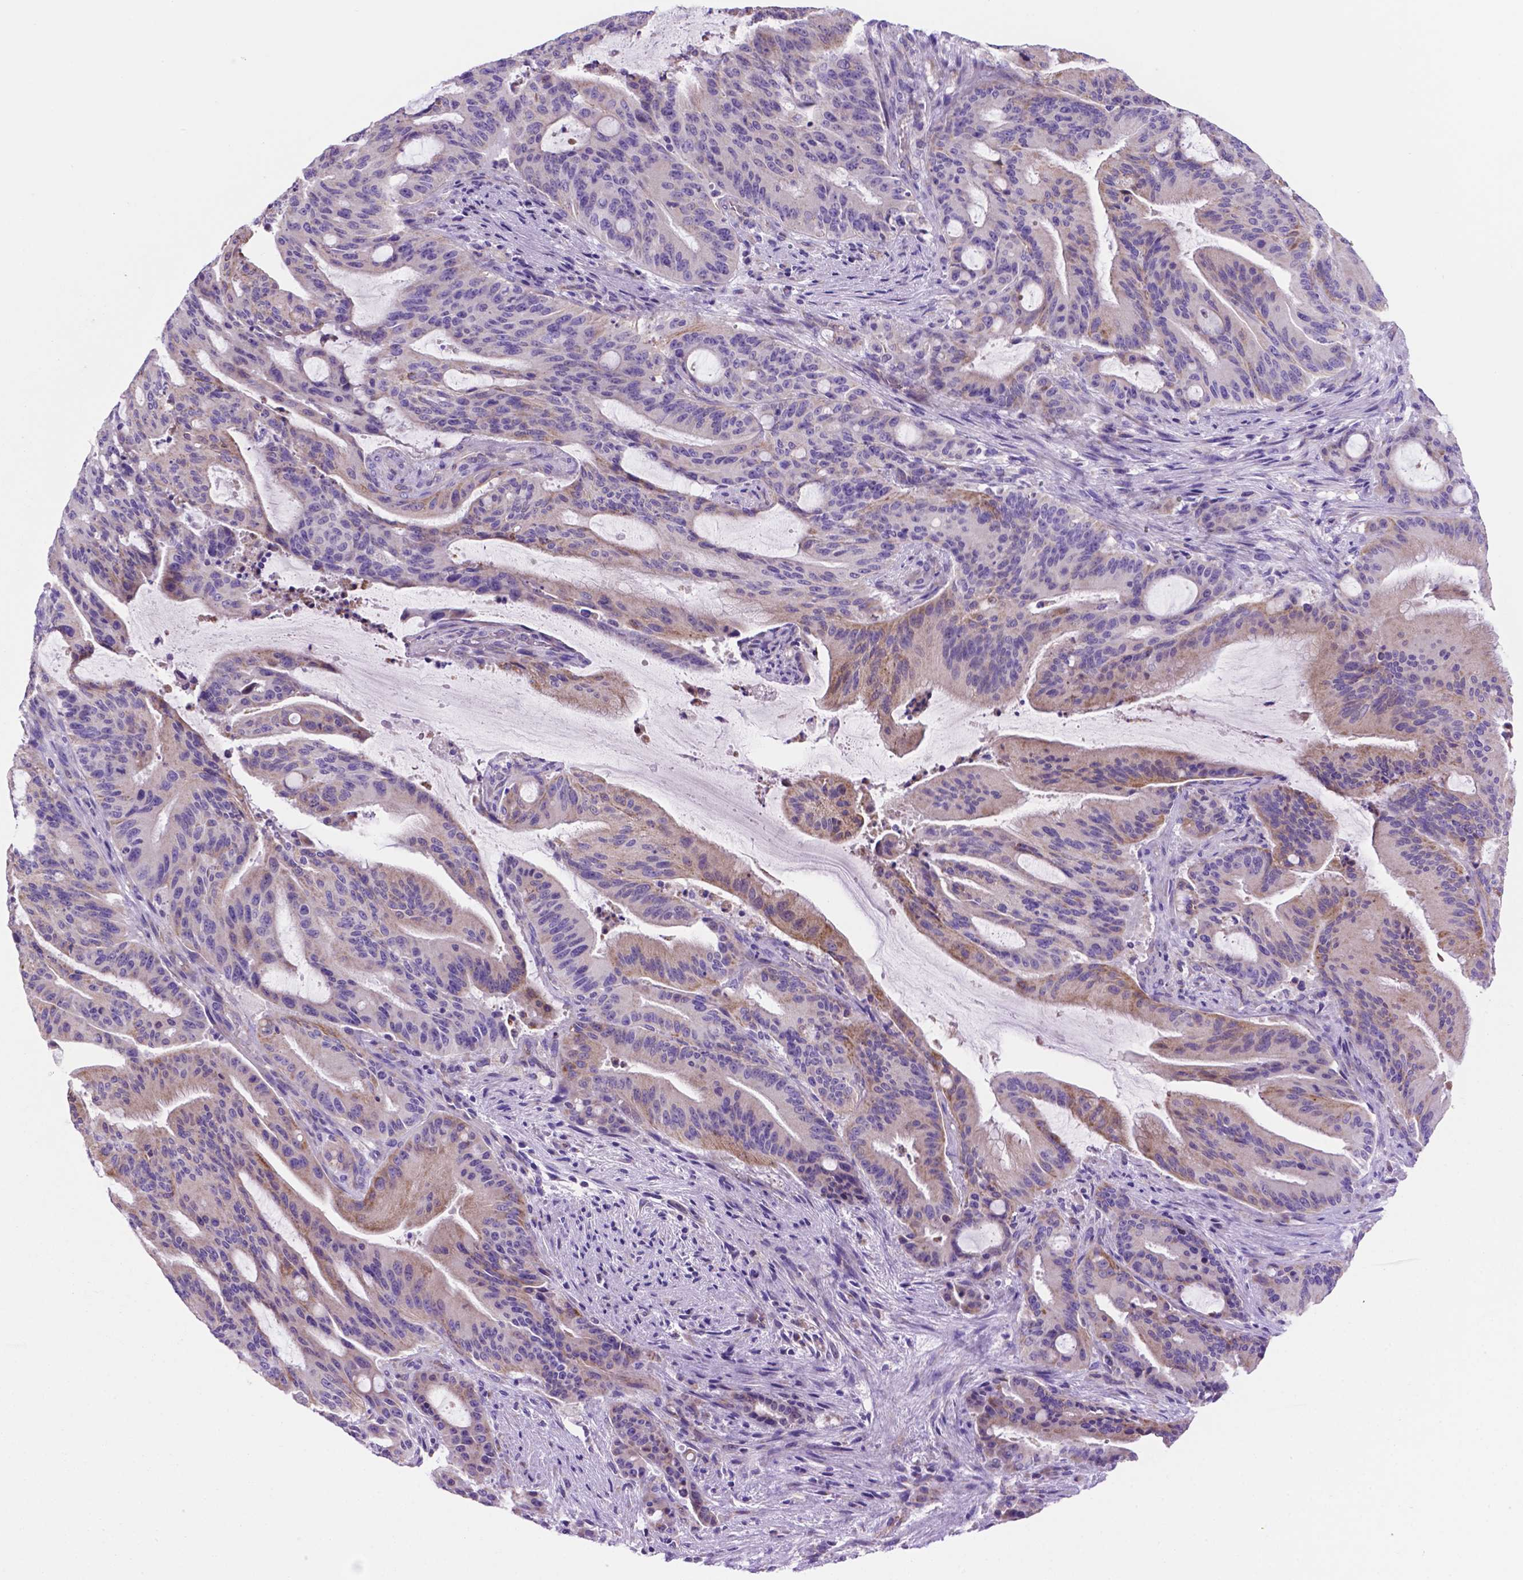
{"staining": {"intensity": "weak", "quantity": "25%-75%", "location": "cytoplasmic/membranous"}, "tissue": "liver cancer", "cell_type": "Tumor cells", "image_type": "cancer", "snomed": [{"axis": "morphology", "description": "Cholangiocarcinoma"}, {"axis": "topography", "description": "Liver"}], "caption": "An image of liver cancer (cholangiocarcinoma) stained for a protein exhibits weak cytoplasmic/membranous brown staining in tumor cells.", "gene": "TMEM121B", "patient": {"sex": "female", "age": 73}}